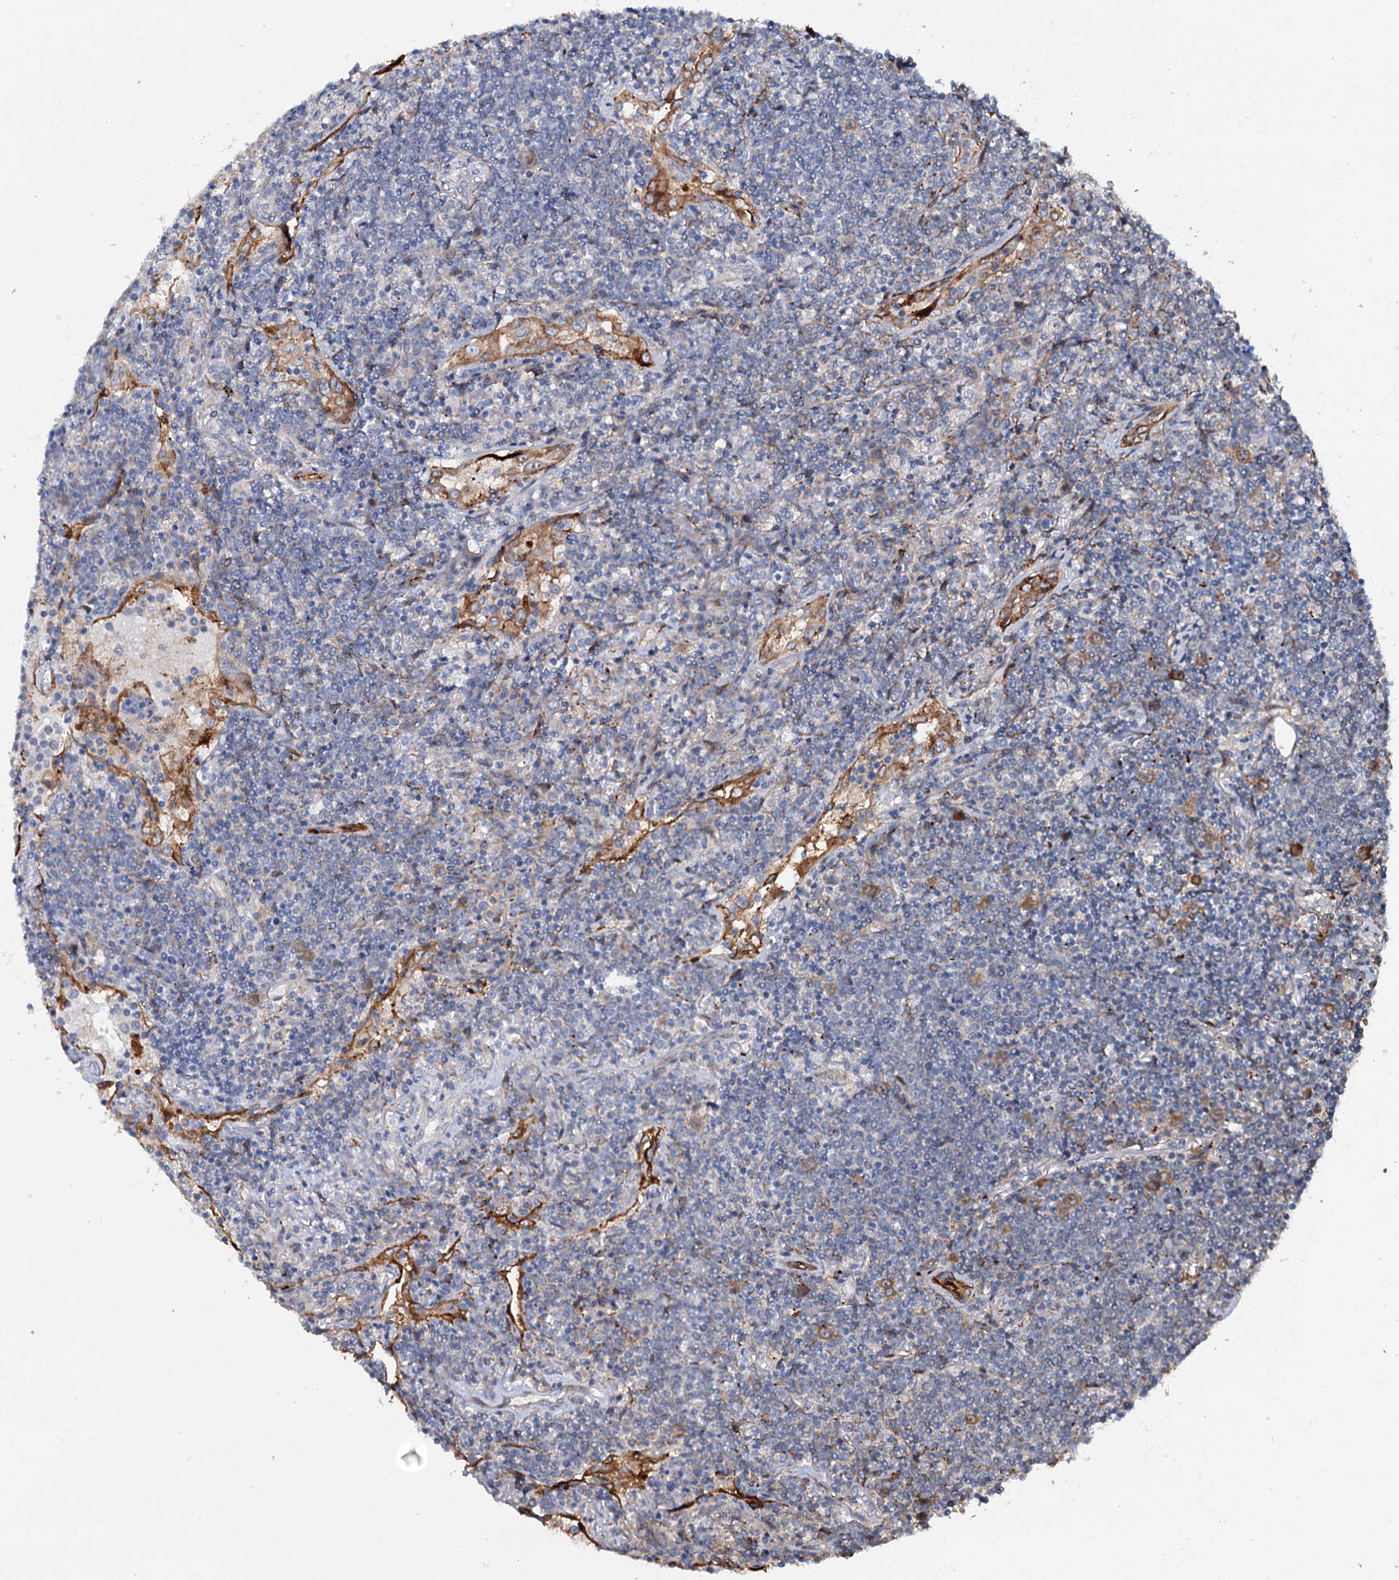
{"staining": {"intensity": "negative", "quantity": "none", "location": "none"}, "tissue": "lymphoma", "cell_type": "Tumor cells", "image_type": "cancer", "snomed": [{"axis": "morphology", "description": "Malignant lymphoma, non-Hodgkin's type, Low grade"}, {"axis": "topography", "description": "Lung"}], "caption": "The micrograph demonstrates no staining of tumor cells in low-grade malignant lymphoma, non-Hodgkin's type.", "gene": "PTDSS2", "patient": {"sex": "female", "age": 71}}